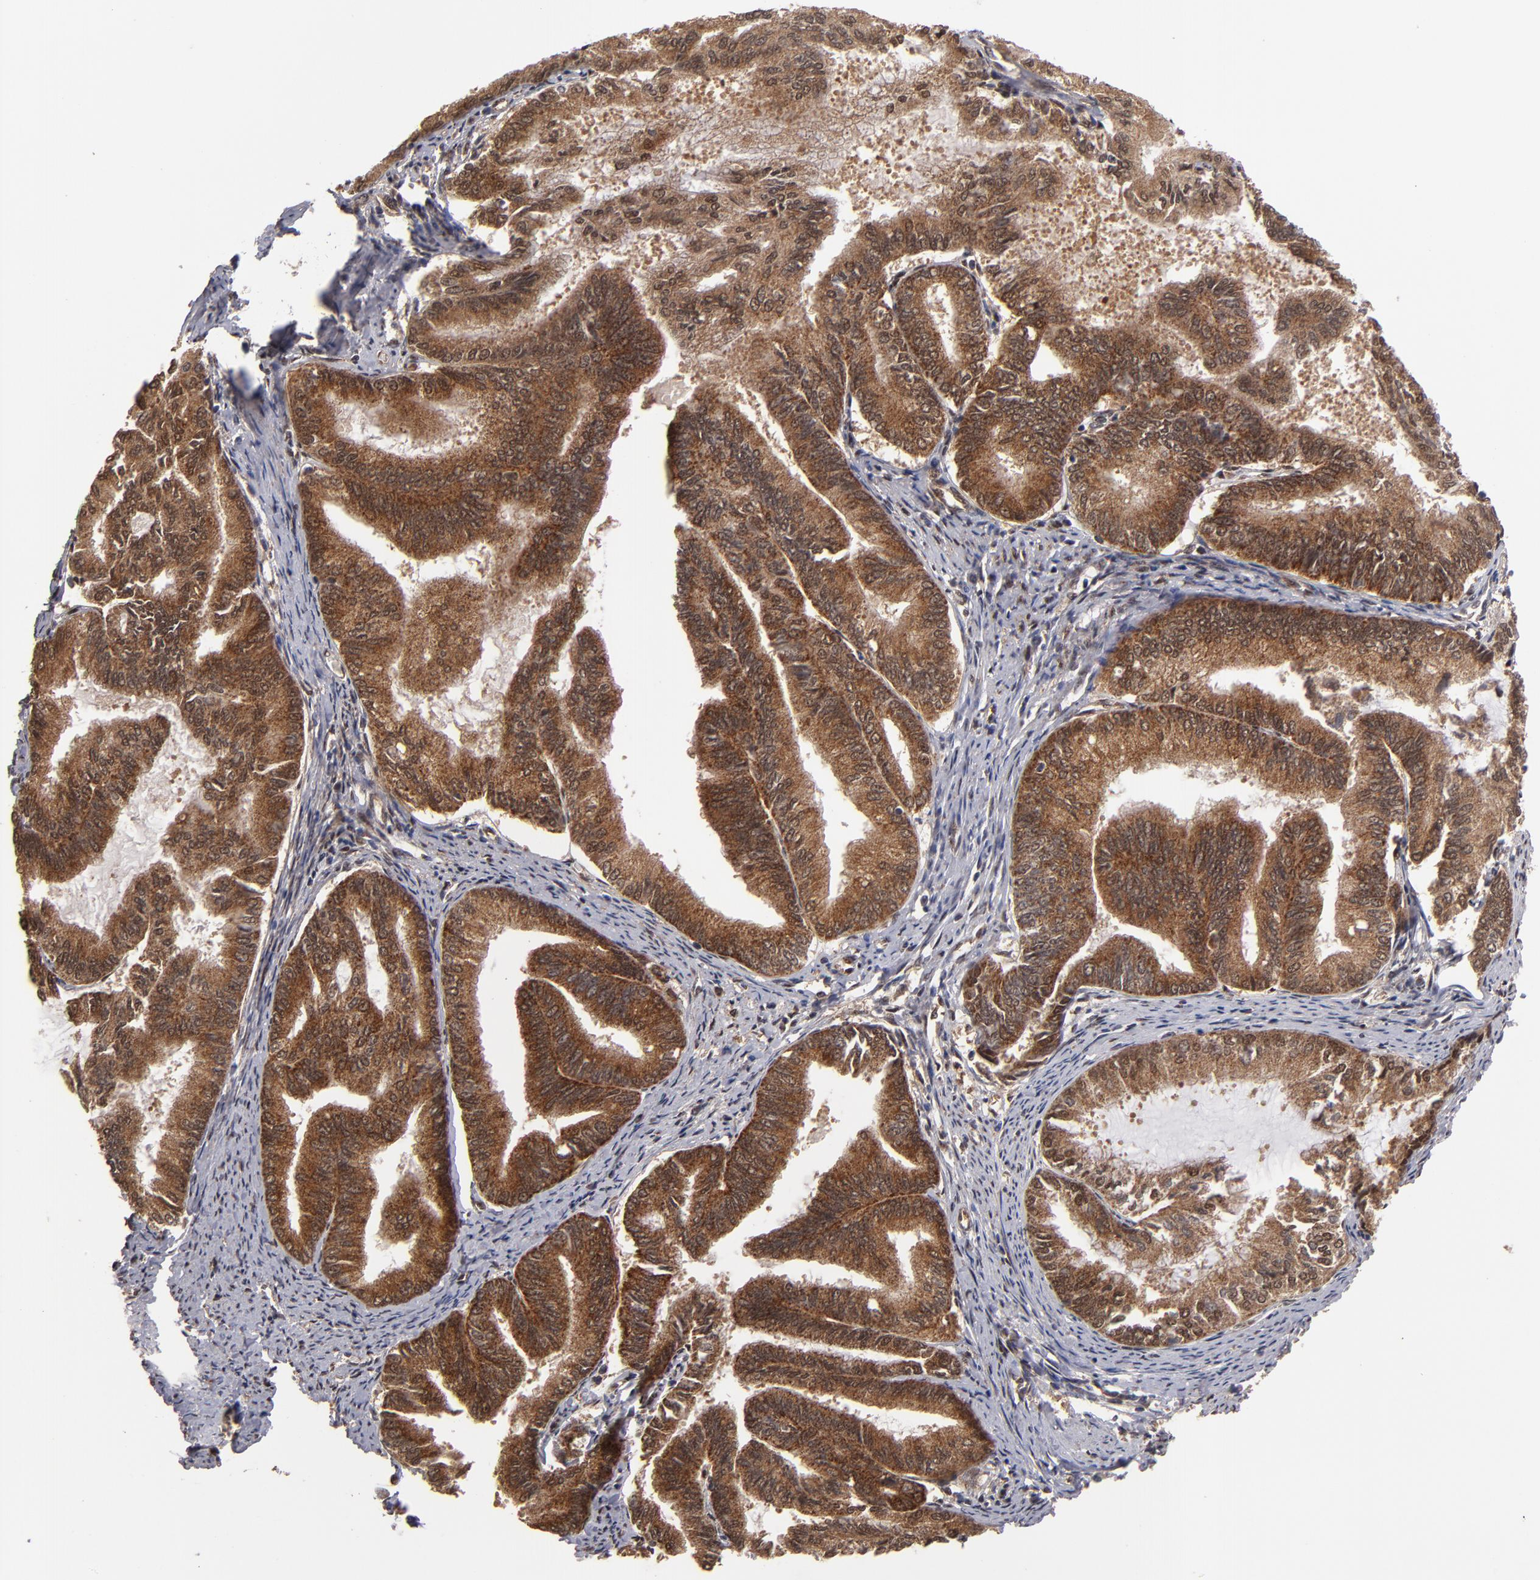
{"staining": {"intensity": "strong", "quantity": ">75%", "location": "cytoplasmic/membranous"}, "tissue": "endometrial cancer", "cell_type": "Tumor cells", "image_type": "cancer", "snomed": [{"axis": "morphology", "description": "Adenocarcinoma, NOS"}, {"axis": "topography", "description": "Endometrium"}], "caption": "Human adenocarcinoma (endometrial) stained with a protein marker demonstrates strong staining in tumor cells.", "gene": "CUL5", "patient": {"sex": "female", "age": 86}}